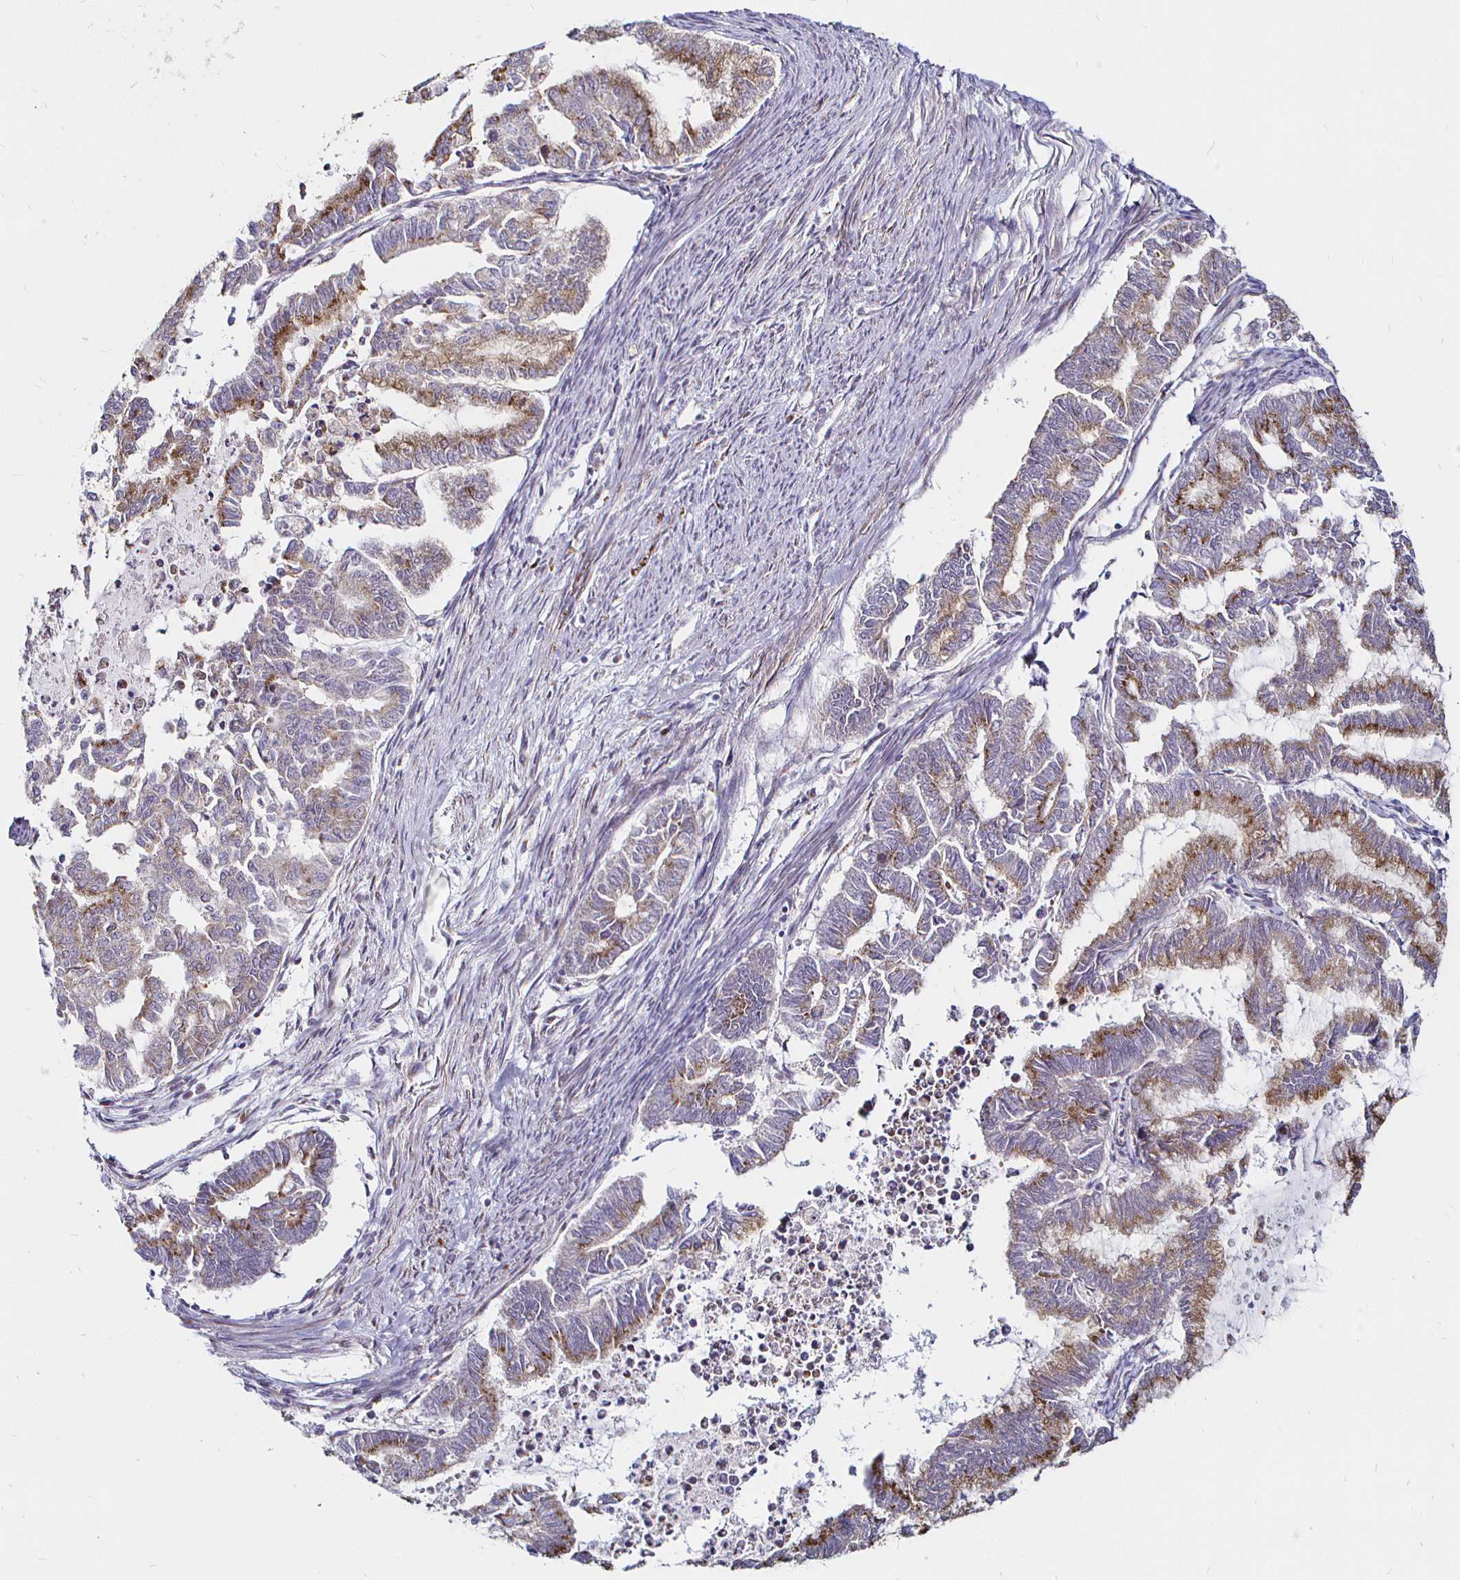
{"staining": {"intensity": "moderate", "quantity": "25%-75%", "location": "cytoplasmic/membranous"}, "tissue": "endometrial cancer", "cell_type": "Tumor cells", "image_type": "cancer", "snomed": [{"axis": "morphology", "description": "Adenocarcinoma, NOS"}, {"axis": "topography", "description": "Endometrium"}], "caption": "Brown immunohistochemical staining in human endometrial adenocarcinoma demonstrates moderate cytoplasmic/membranous positivity in about 25%-75% of tumor cells.", "gene": "ATG3", "patient": {"sex": "female", "age": 79}}